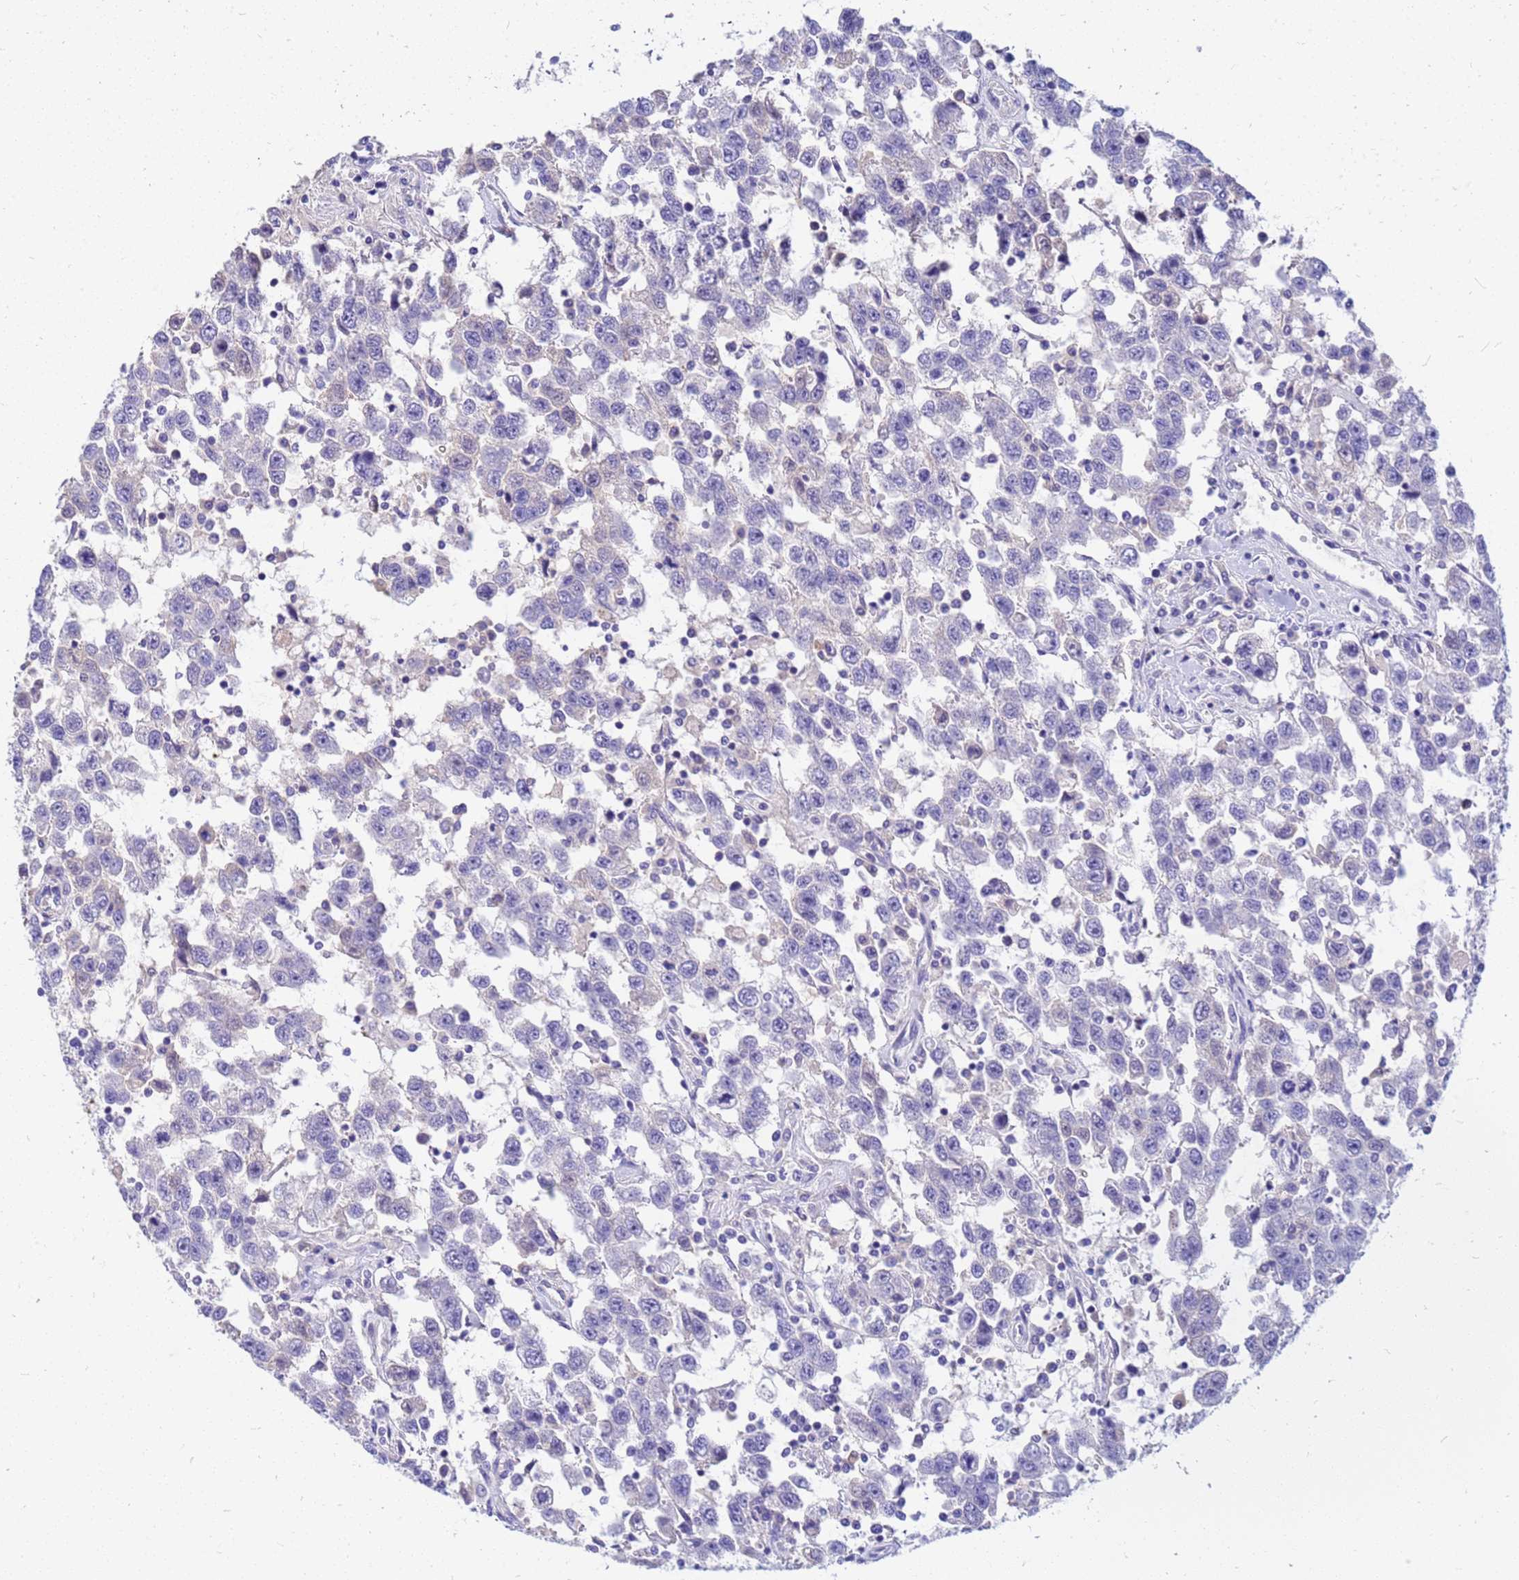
{"staining": {"intensity": "negative", "quantity": "none", "location": "none"}, "tissue": "testis cancer", "cell_type": "Tumor cells", "image_type": "cancer", "snomed": [{"axis": "morphology", "description": "Seminoma, NOS"}, {"axis": "topography", "description": "Testis"}], "caption": "Tumor cells are negative for brown protein staining in seminoma (testis).", "gene": "DPRX", "patient": {"sex": "male", "age": 41}}